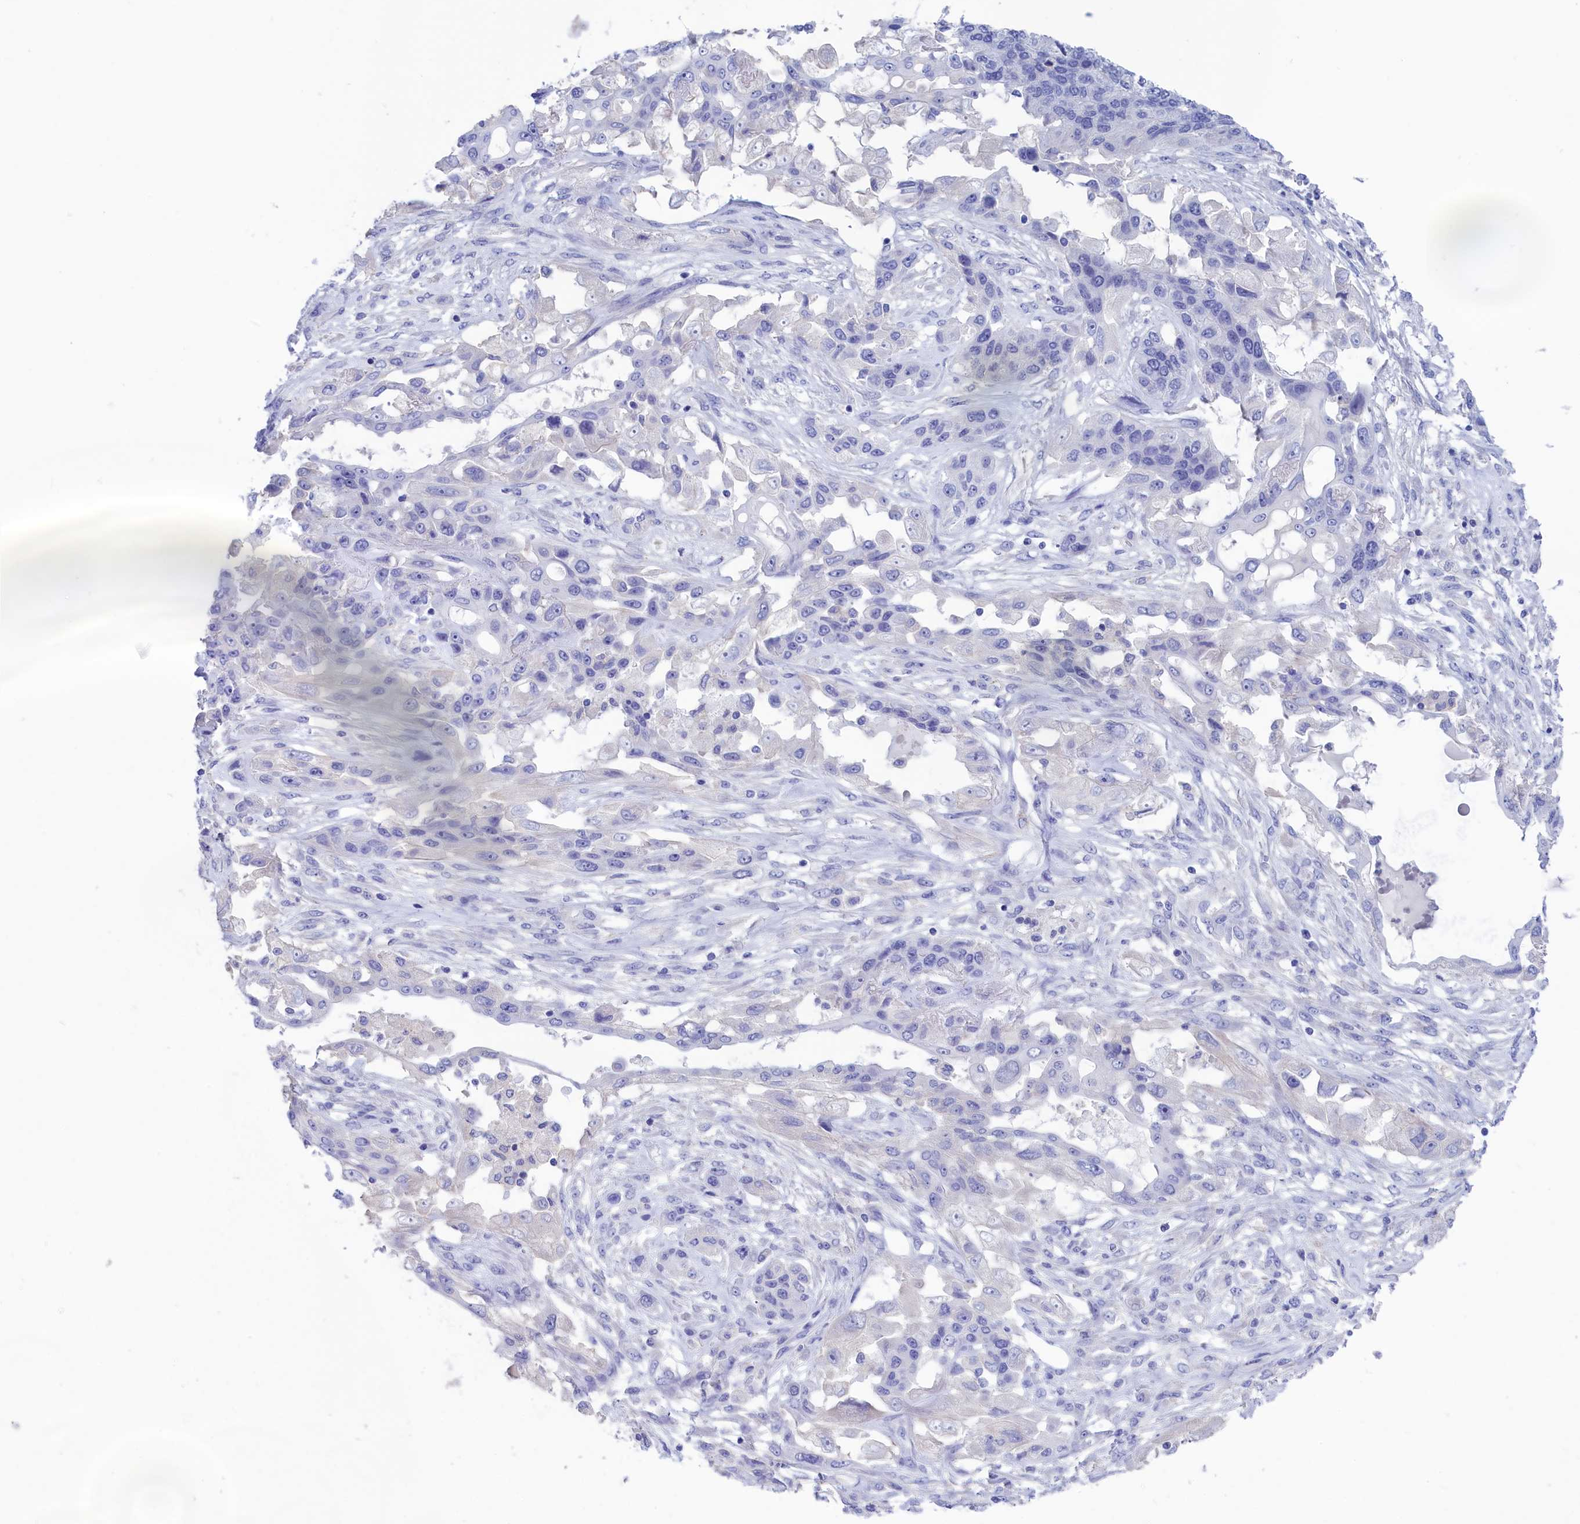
{"staining": {"intensity": "negative", "quantity": "none", "location": "none"}, "tissue": "lung cancer", "cell_type": "Tumor cells", "image_type": "cancer", "snomed": [{"axis": "morphology", "description": "Squamous cell carcinoma, NOS"}, {"axis": "topography", "description": "Lung"}], "caption": "Immunohistochemical staining of human lung cancer (squamous cell carcinoma) reveals no significant staining in tumor cells.", "gene": "VPS35L", "patient": {"sex": "female", "age": 70}}